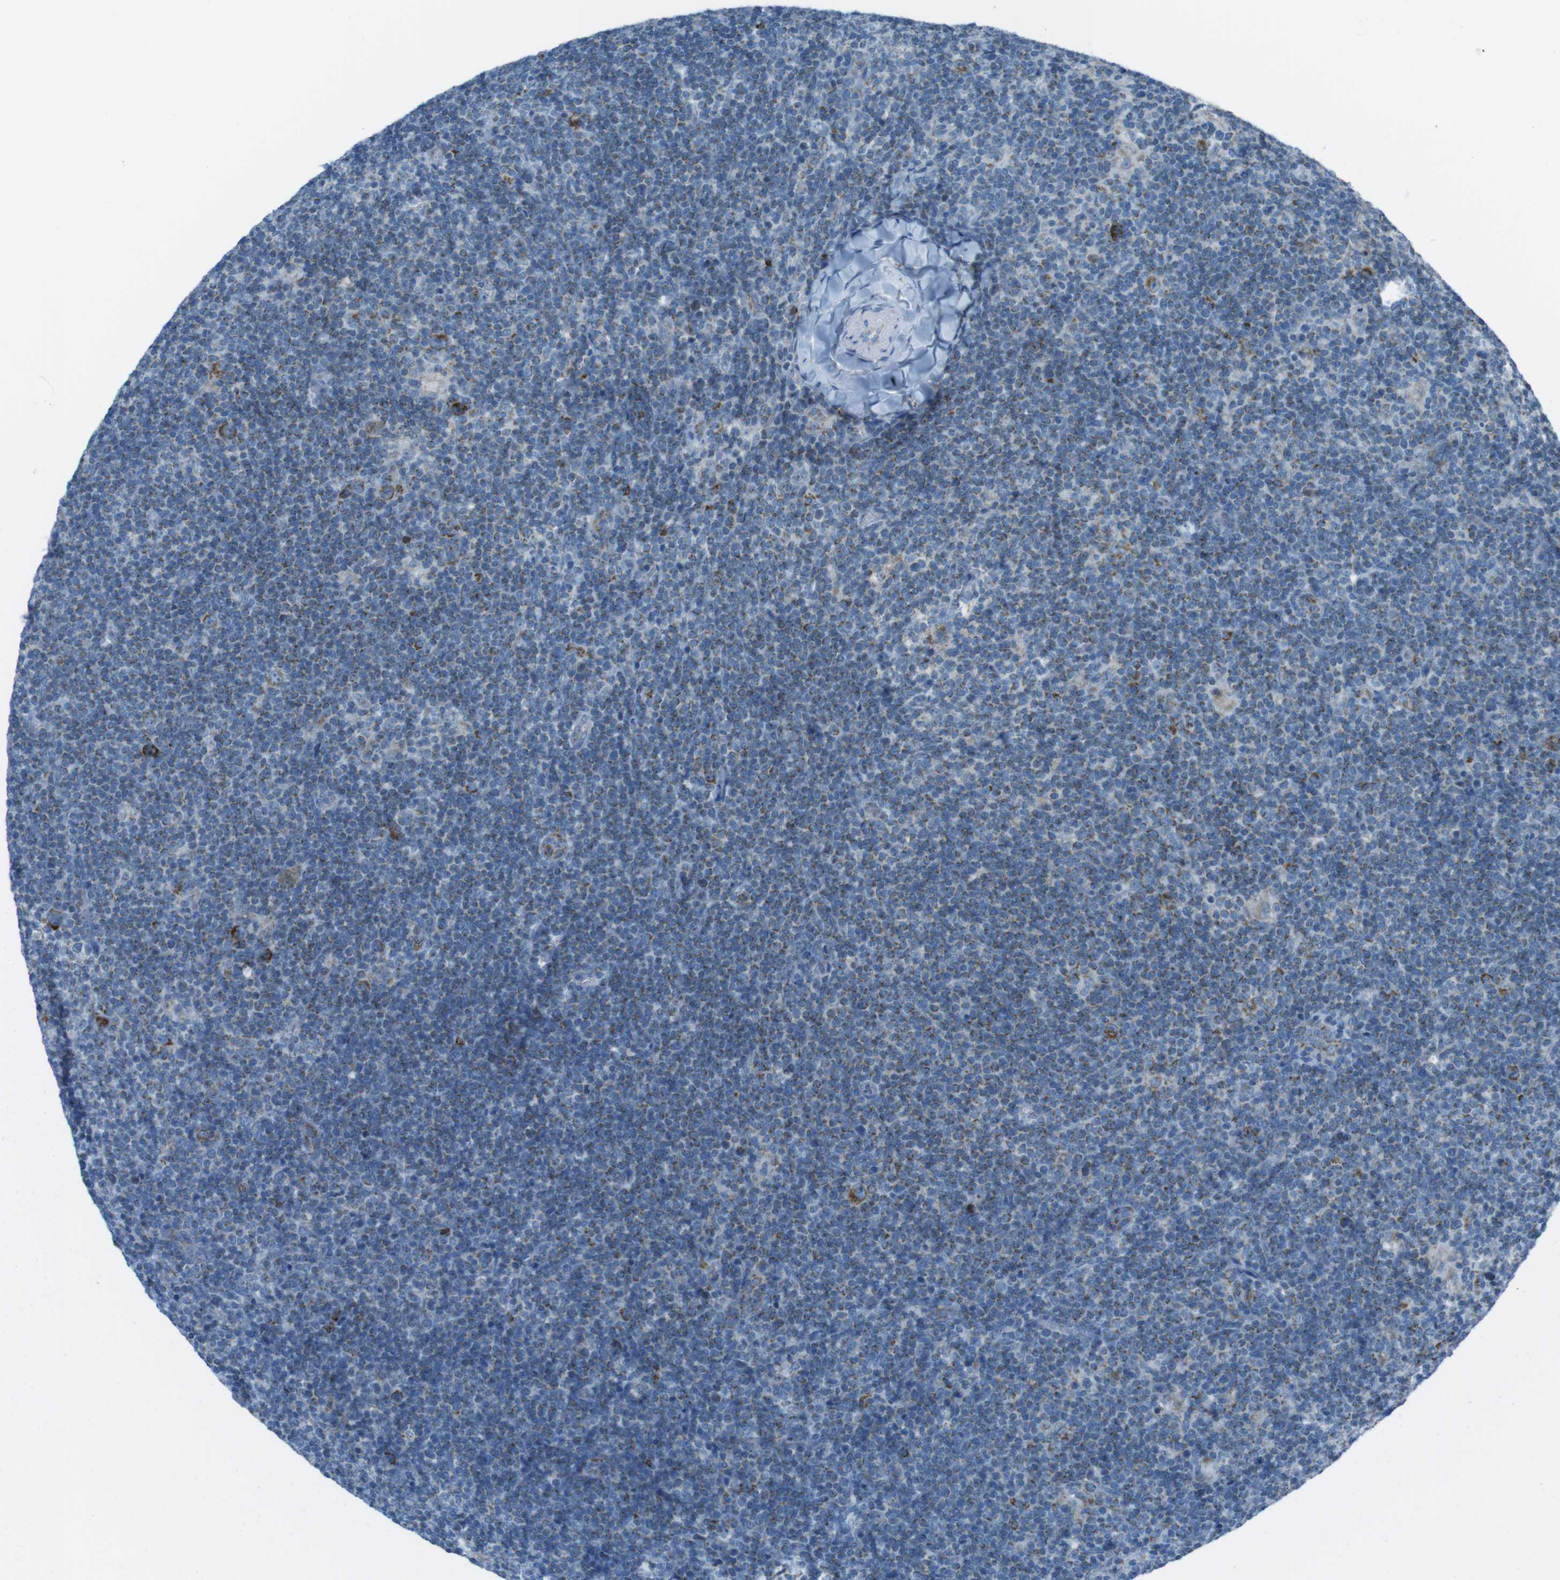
{"staining": {"intensity": "strong", "quantity": "25%-75%", "location": "cytoplasmic/membranous"}, "tissue": "lymphoma", "cell_type": "Tumor cells", "image_type": "cancer", "snomed": [{"axis": "morphology", "description": "Hodgkin's disease, NOS"}, {"axis": "topography", "description": "Lymph node"}], "caption": "Tumor cells show strong cytoplasmic/membranous staining in about 25%-75% of cells in lymphoma. Using DAB (brown) and hematoxylin (blue) stains, captured at high magnification using brightfield microscopy.", "gene": "DNAJA3", "patient": {"sex": "female", "age": 57}}